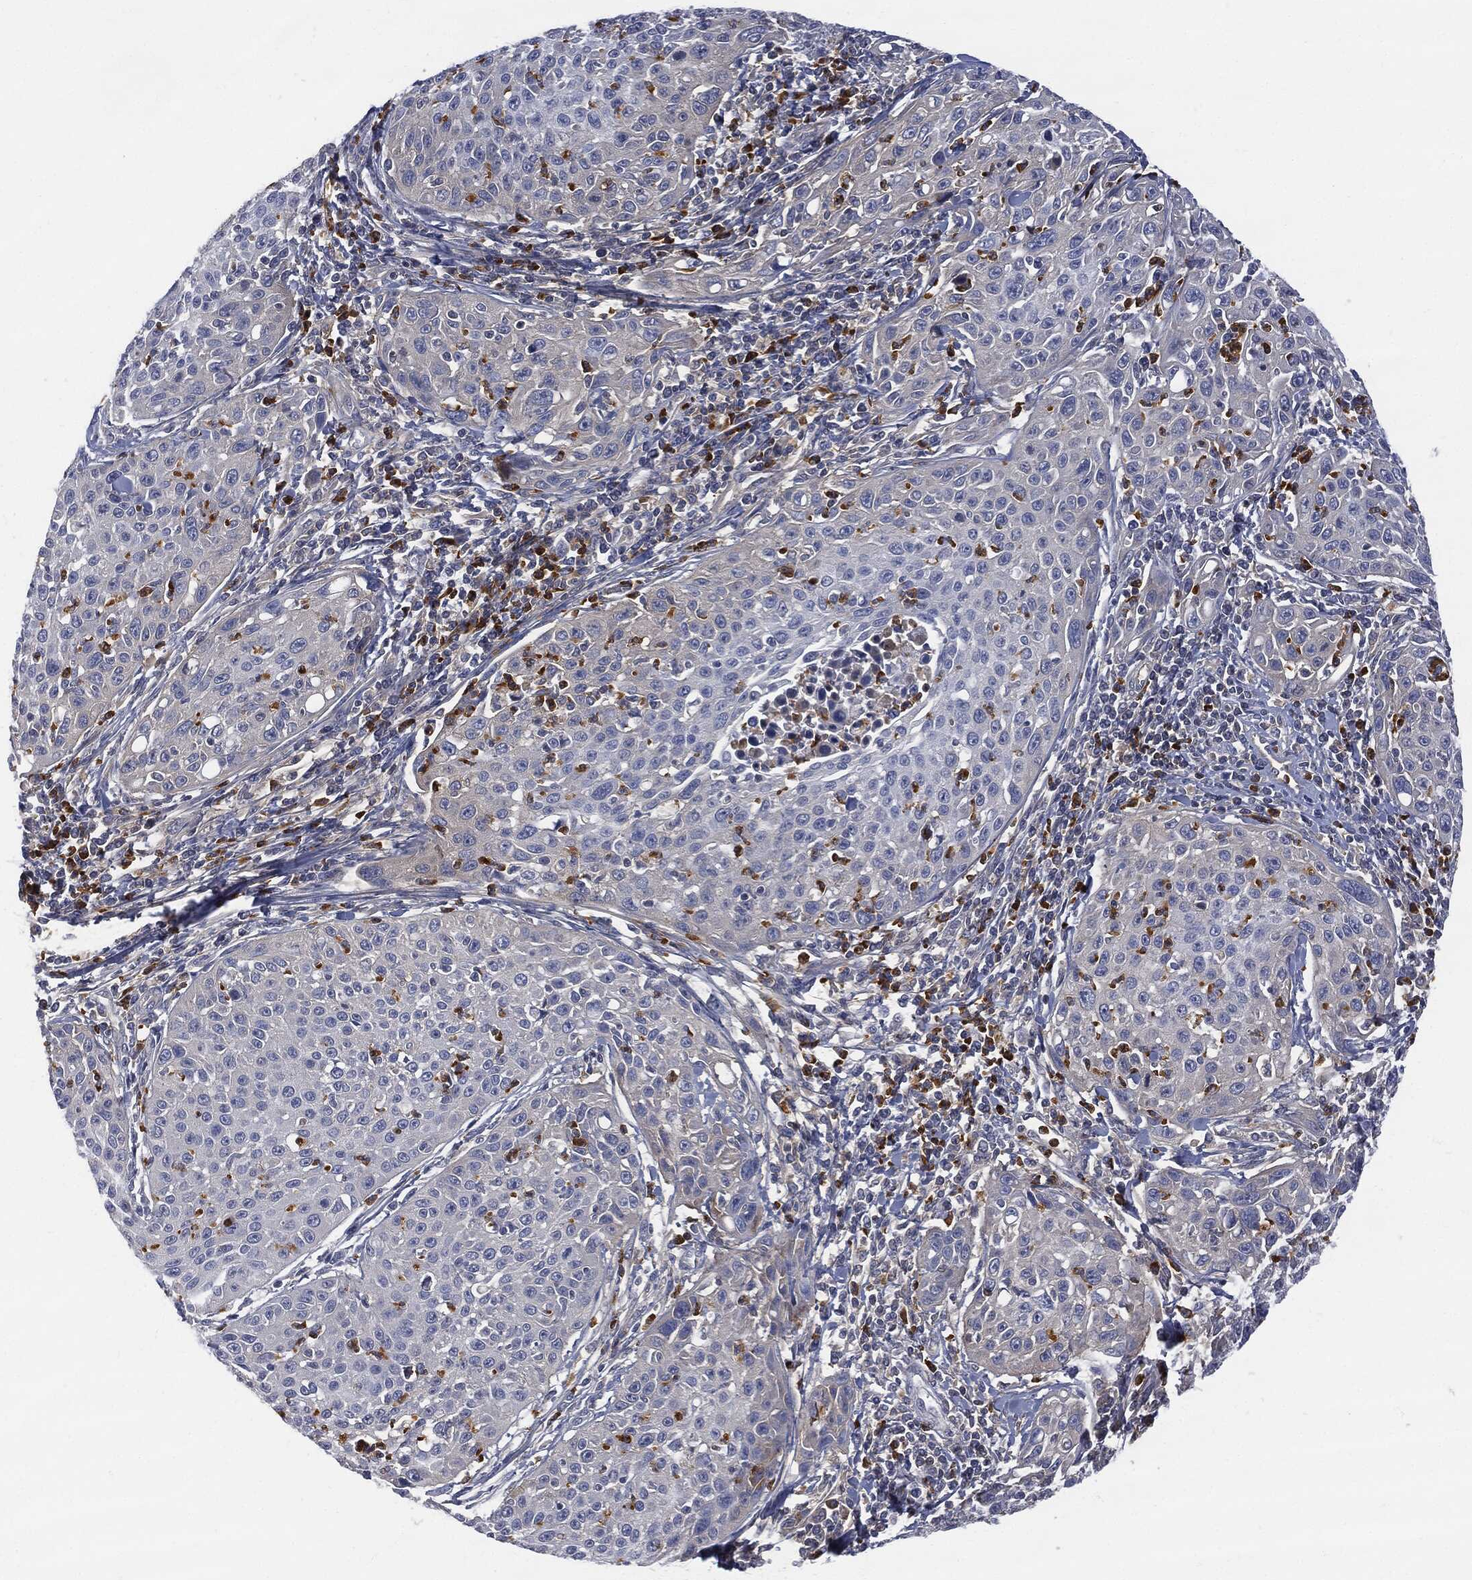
{"staining": {"intensity": "negative", "quantity": "none", "location": "none"}, "tissue": "cervical cancer", "cell_type": "Tumor cells", "image_type": "cancer", "snomed": [{"axis": "morphology", "description": "Squamous cell carcinoma, NOS"}, {"axis": "topography", "description": "Cervix"}], "caption": "The micrograph displays no staining of tumor cells in squamous cell carcinoma (cervical). (DAB immunohistochemistry (IHC), high magnification).", "gene": "BTK", "patient": {"sex": "female", "age": 26}}